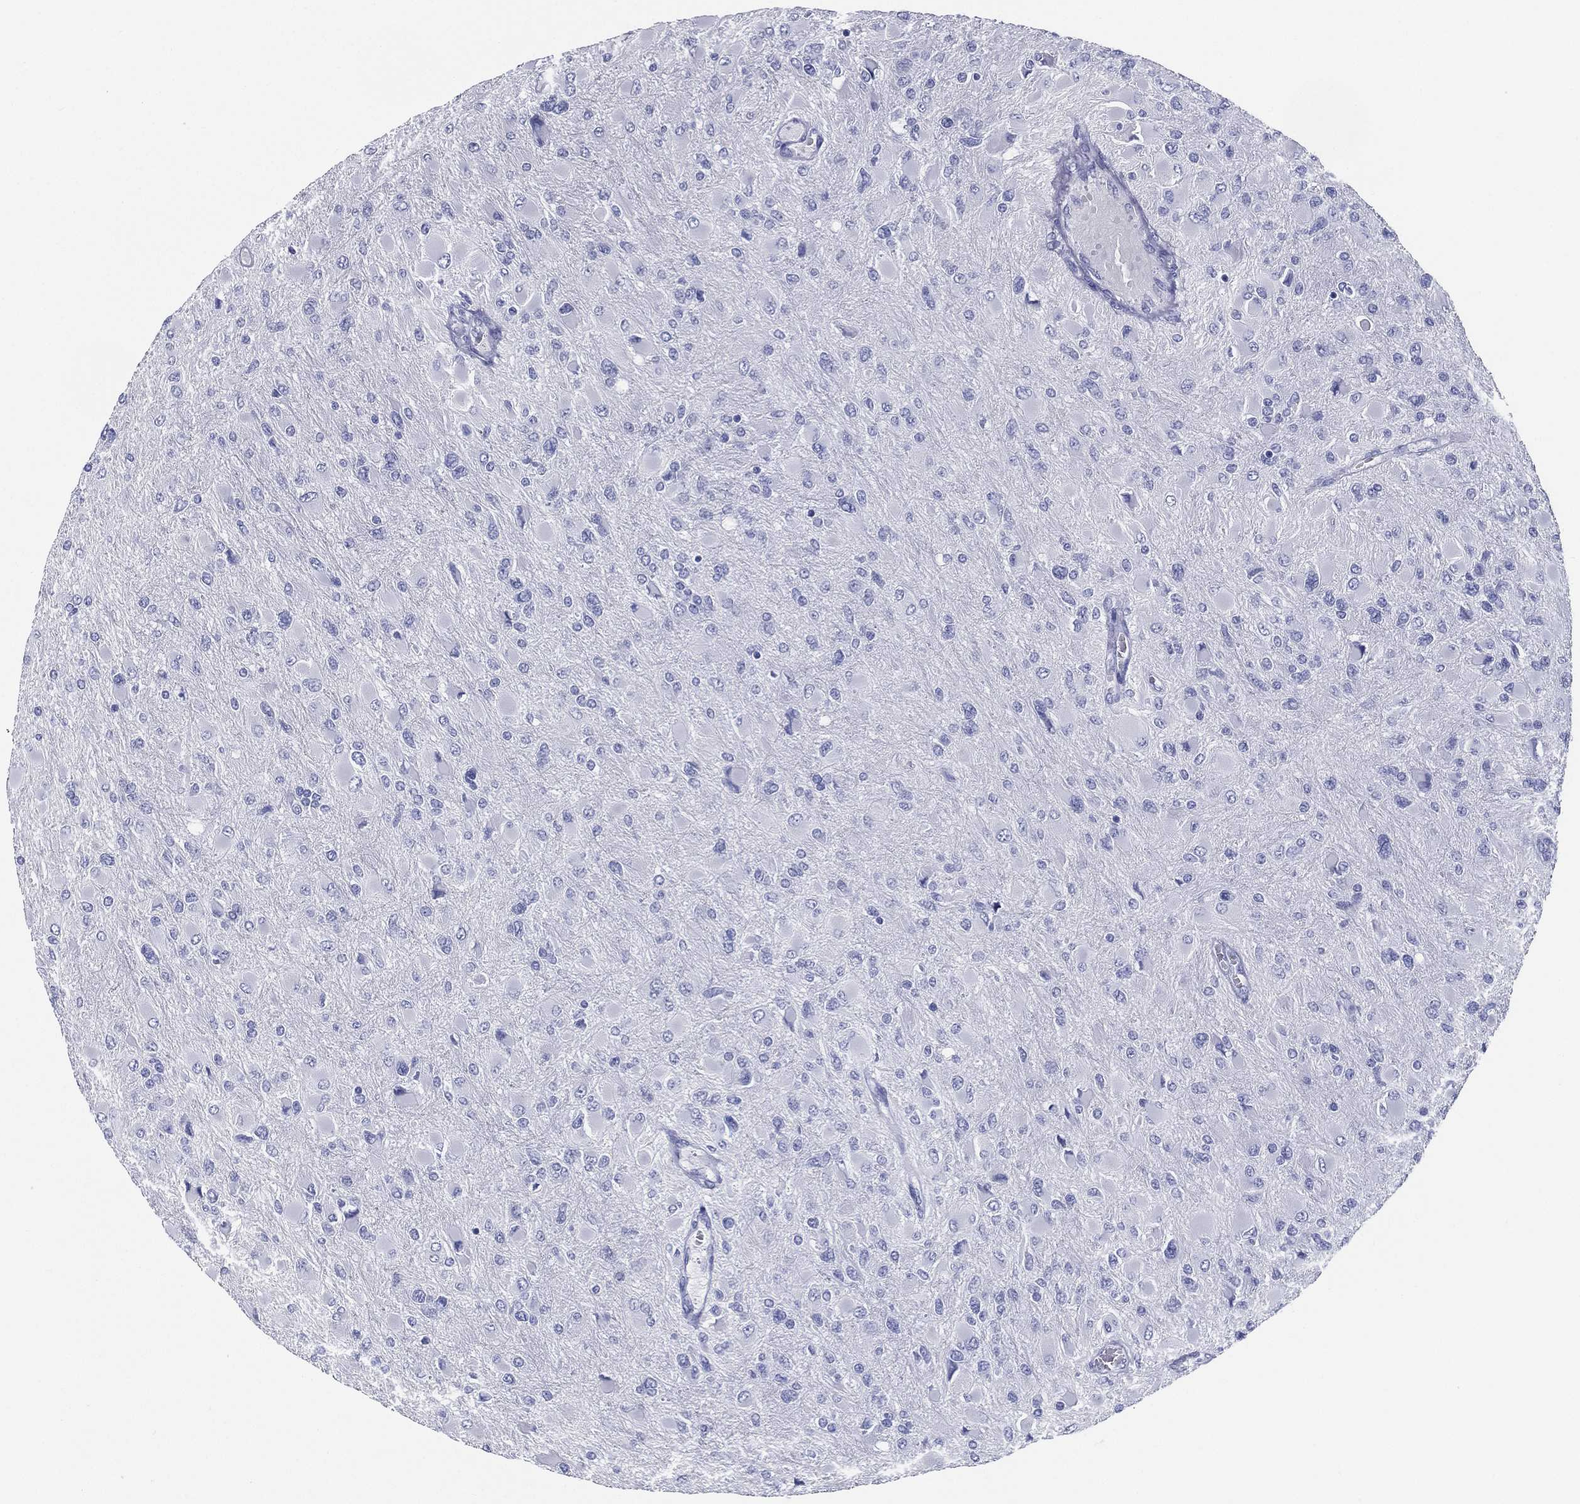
{"staining": {"intensity": "negative", "quantity": "none", "location": "none"}, "tissue": "glioma", "cell_type": "Tumor cells", "image_type": "cancer", "snomed": [{"axis": "morphology", "description": "Glioma, malignant, High grade"}, {"axis": "topography", "description": "Cerebral cortex"}], "caption": "The image shows no significant expression in tumor cells of glioma.", "gene": "RSPH4A", "patient": {"sex": "female", "age": 36}}